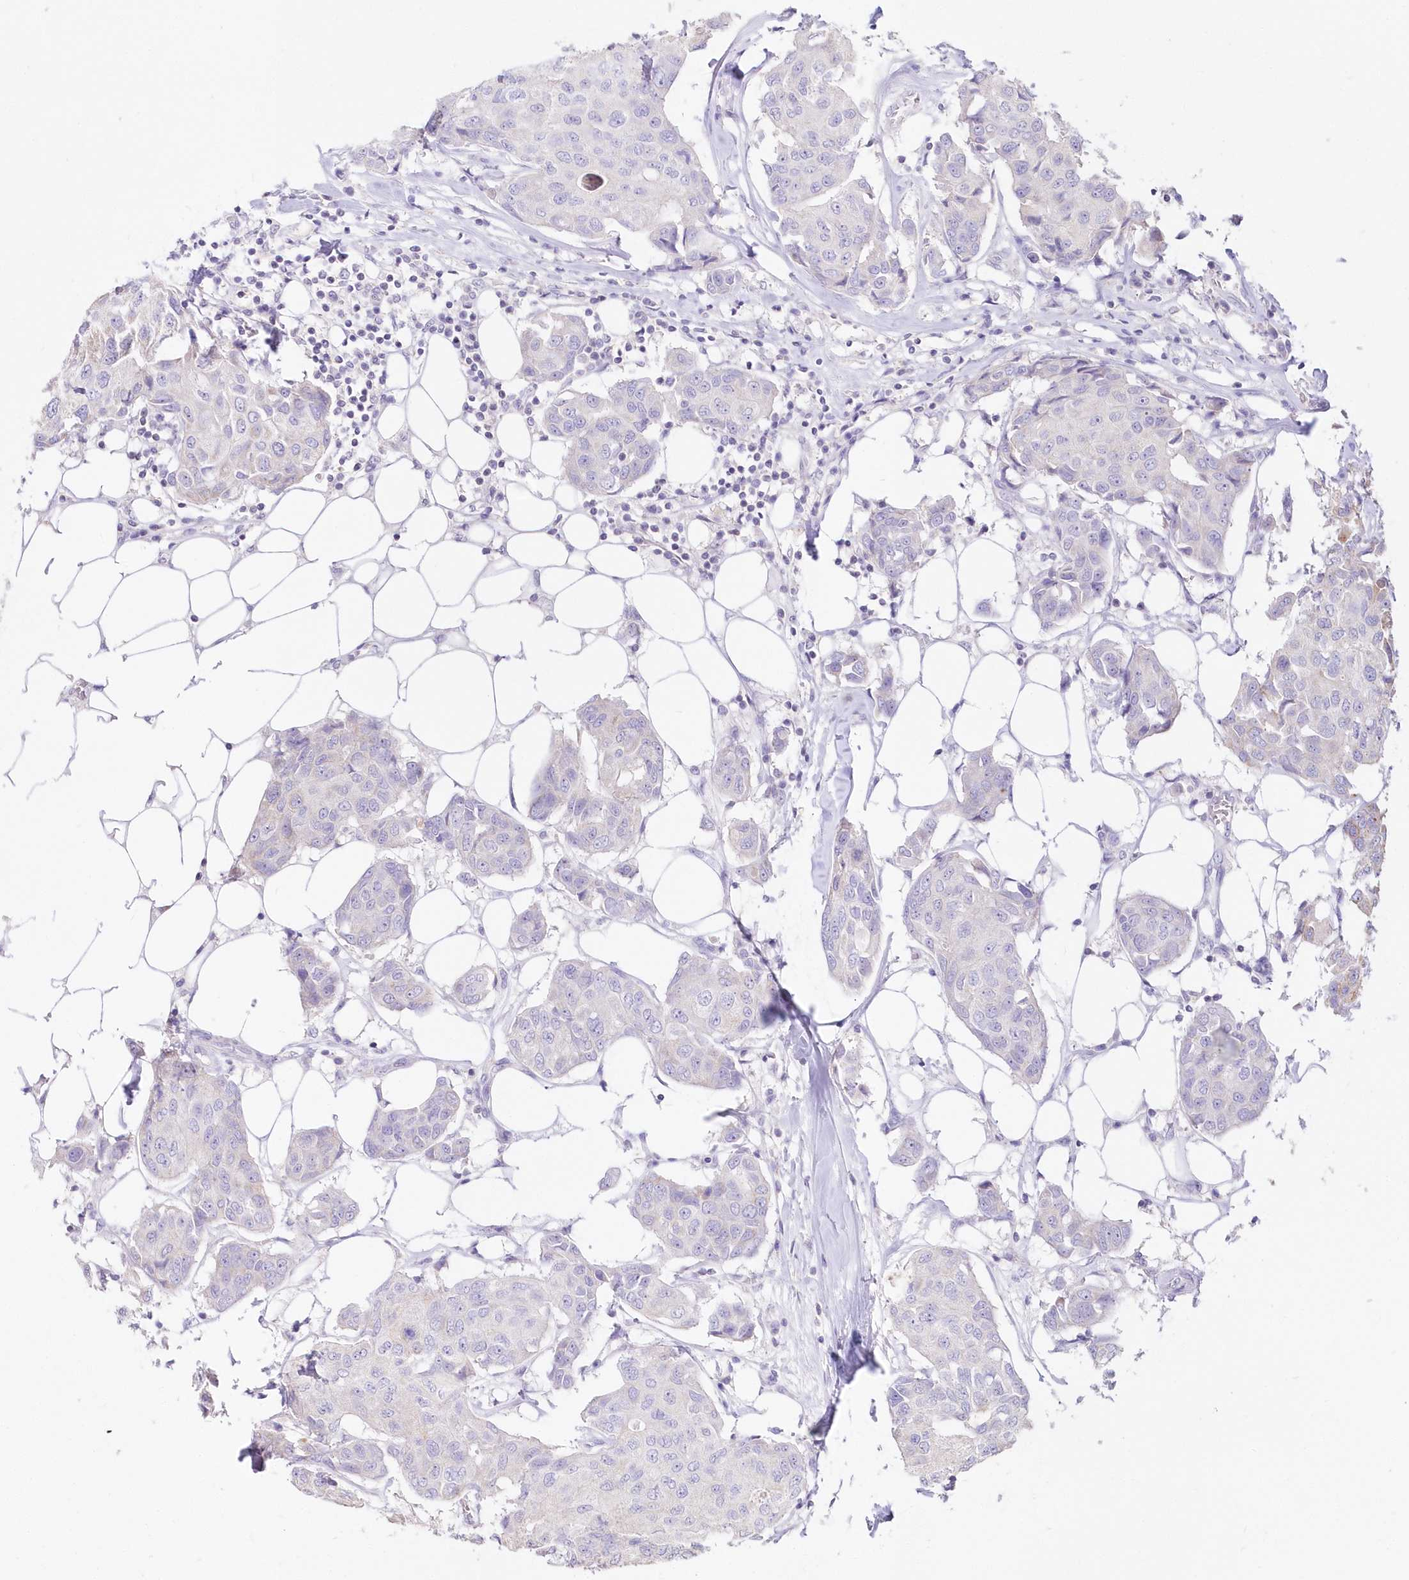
{"staining": {"intensity": "negative", "quantity": "none", "location": "none"}, "tissue": "breast cancer", "cell_type": "Tumor cells", "image_type": "cancer", "snomed": [{"axis": "morphology", "description": "Duct carcinoma"}, {"axis": "topography", "description": "Breast"}], "caption": "Breast infiltrating ductal carcinoma was stained to show a protein in brown. There is no significant staining in tumor cells.", "gene": "STK17B", "patient": {"sex": "female", "age": 80}}